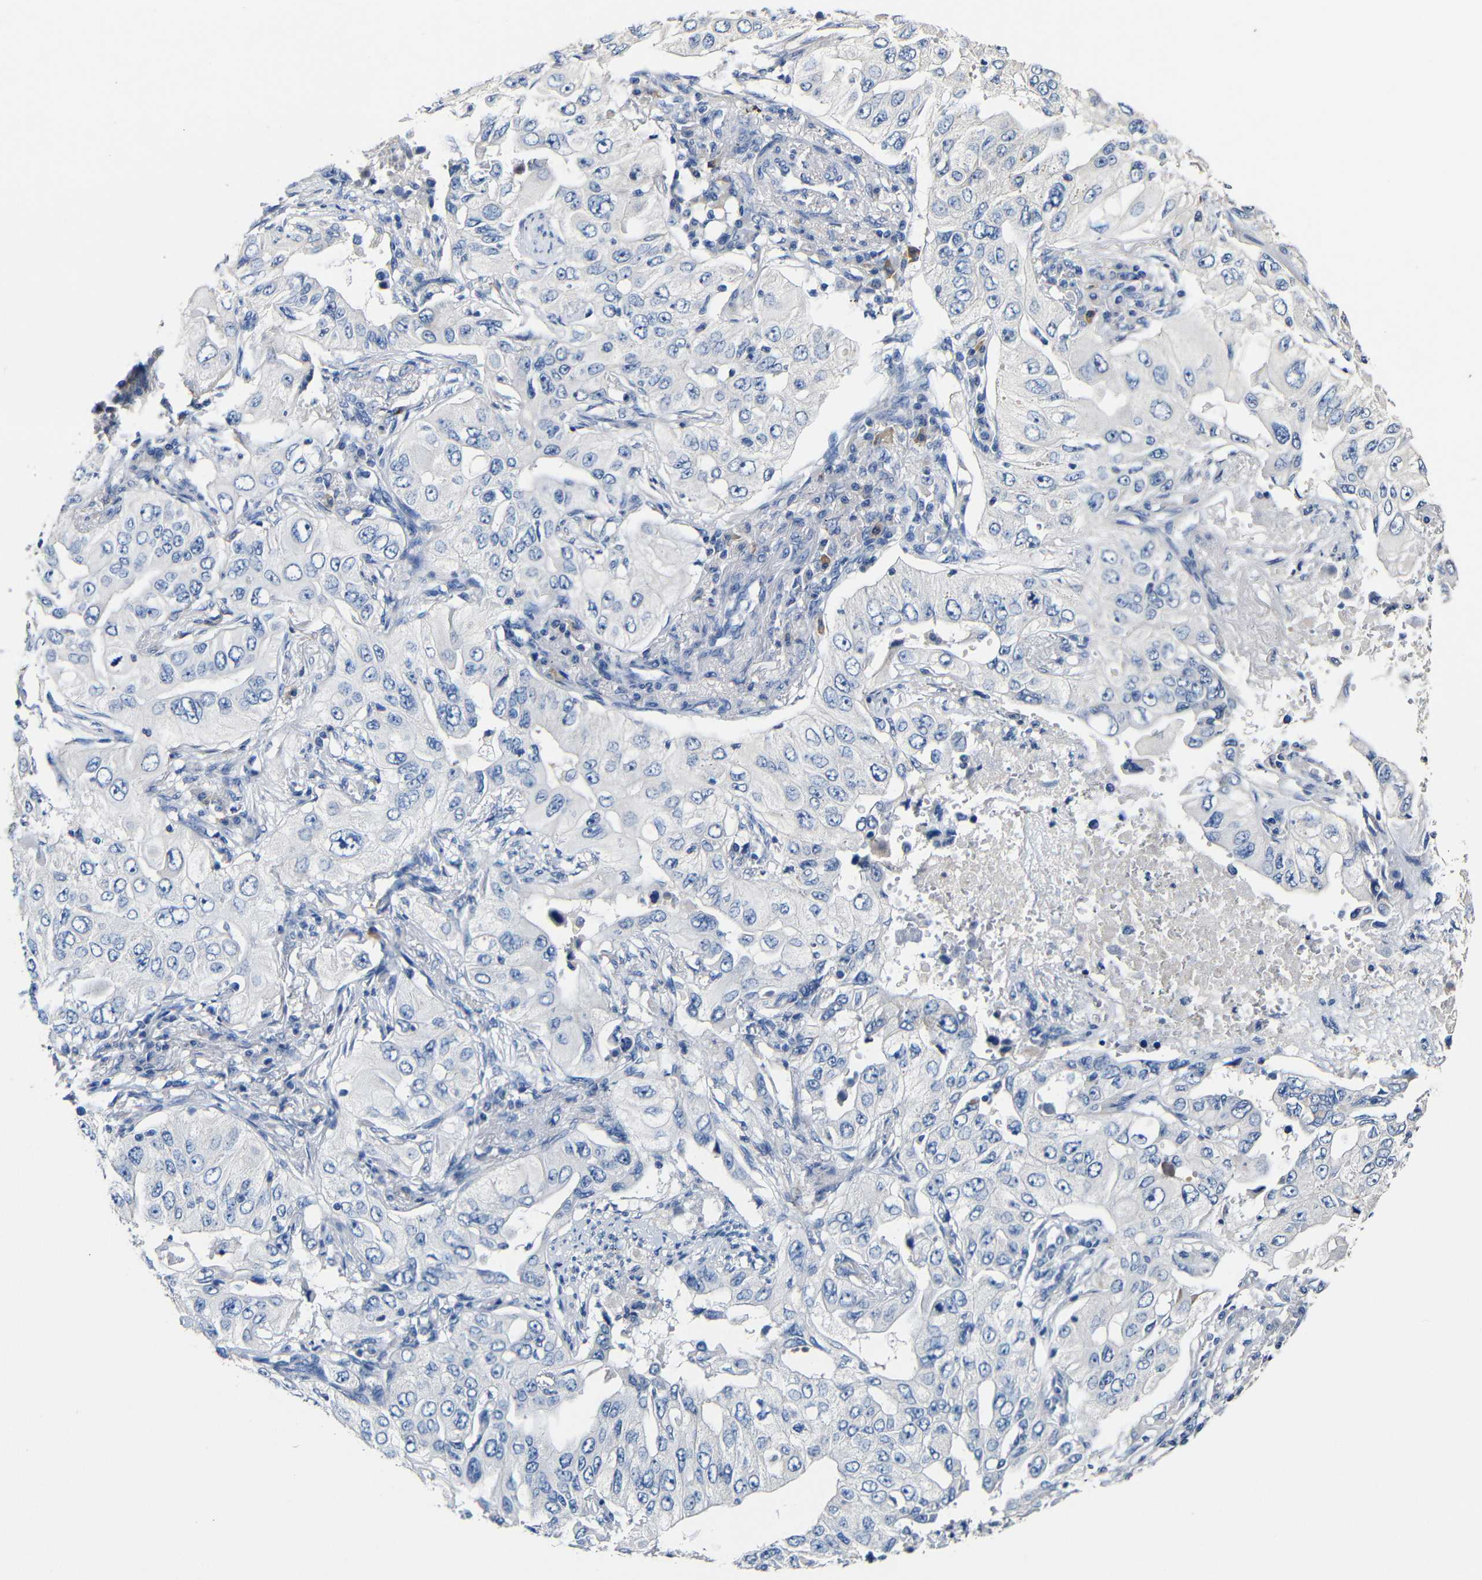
{"staining": {"intensity": "negative", "quantity": "none", "location": "none"}, "tissue": "lung cancer", "cell_type": "Tumor cells", "image_type": "cancer", "snomed": [{"axis": "morphology", "description": "Adenocarcinoma, NOS"}, {"axis": "topography", "description": "Lung"}], "caption": "DAB (3,3'-diaminobenzidine) immunohistochemical staining of lung cancer (adenocarcinoma) shows no significant positivity in tumor cells.", "gene": "ACKR2", "patient": {"sex": "male", "age": 84}}